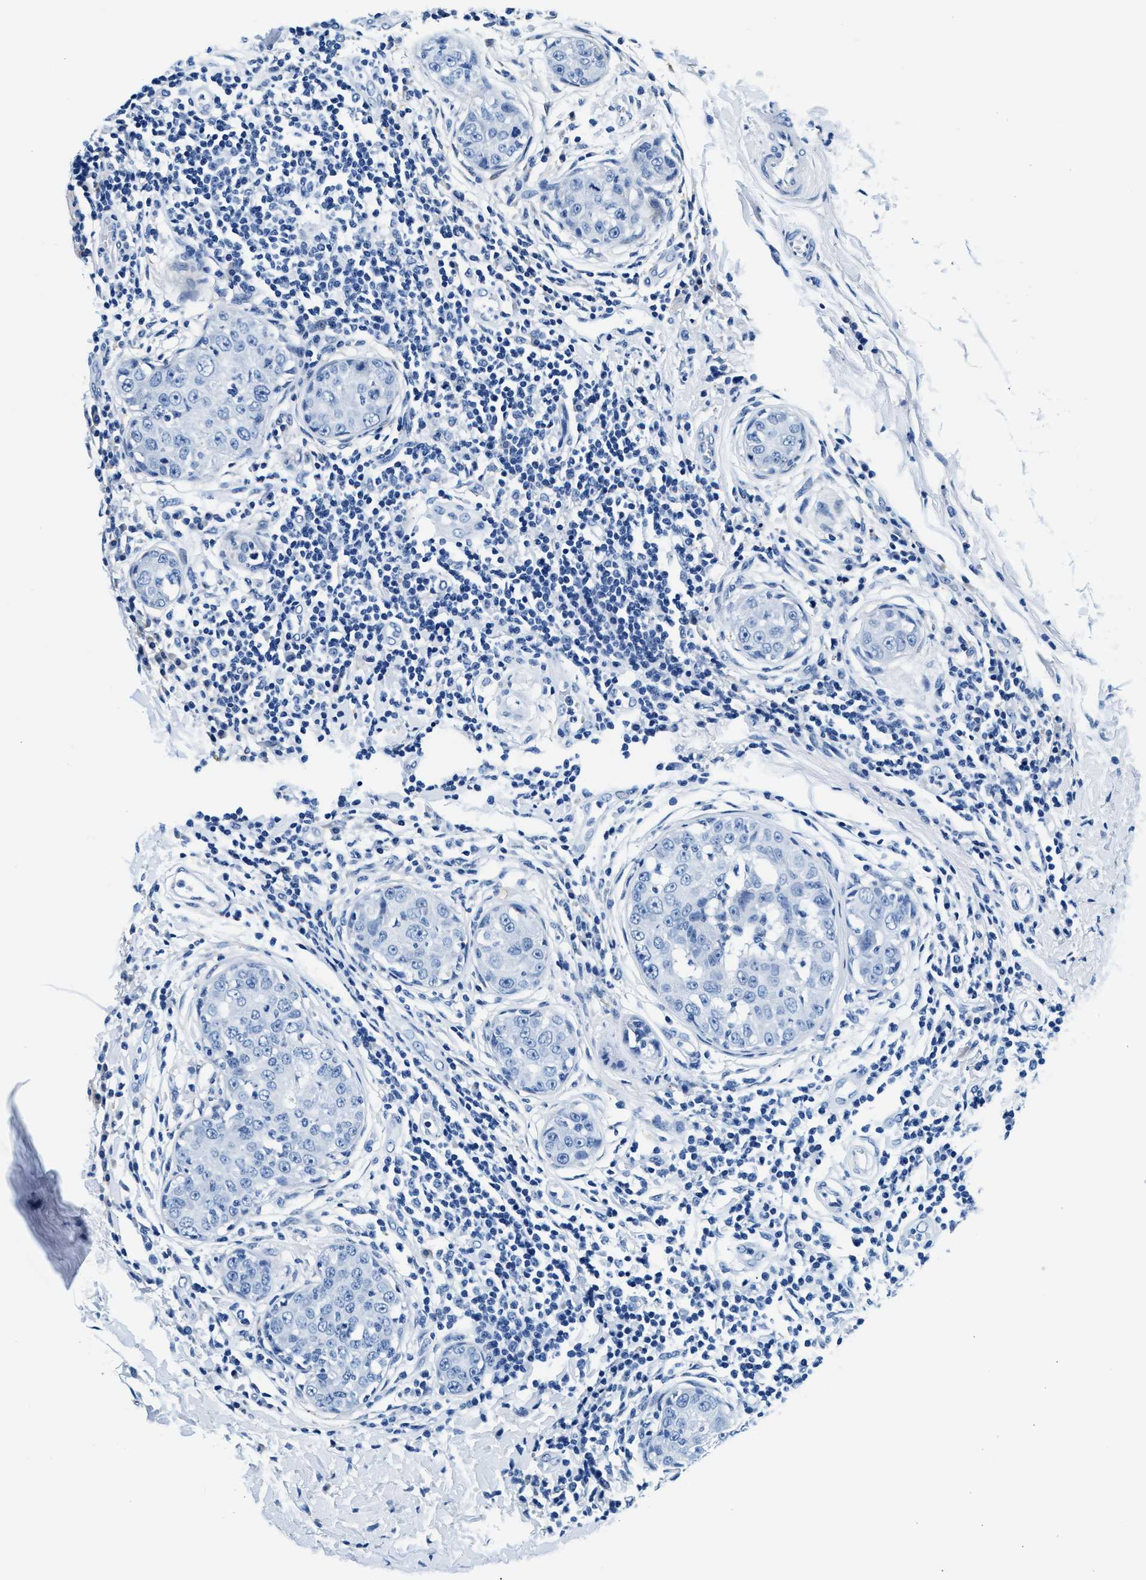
{"staining": {"intensity": "negative", "quantity": "none", "location": "none"}, "tissue": "breast cancer", "cell_type": "Tumor cells", "image_type": "cancer", "snomed": [{"axis": "morphology", "description": "Duct carcinoma"}, {"axis": "topography", "description": "Breast"}], "caption": "High power microscopy histopathology image of an immunohistochemistry histopathology image of breast cancer, revealing no significant expression in tumor cells.", "gene": "SLFN11", "patient": {"sex": "female", "age": 27}}